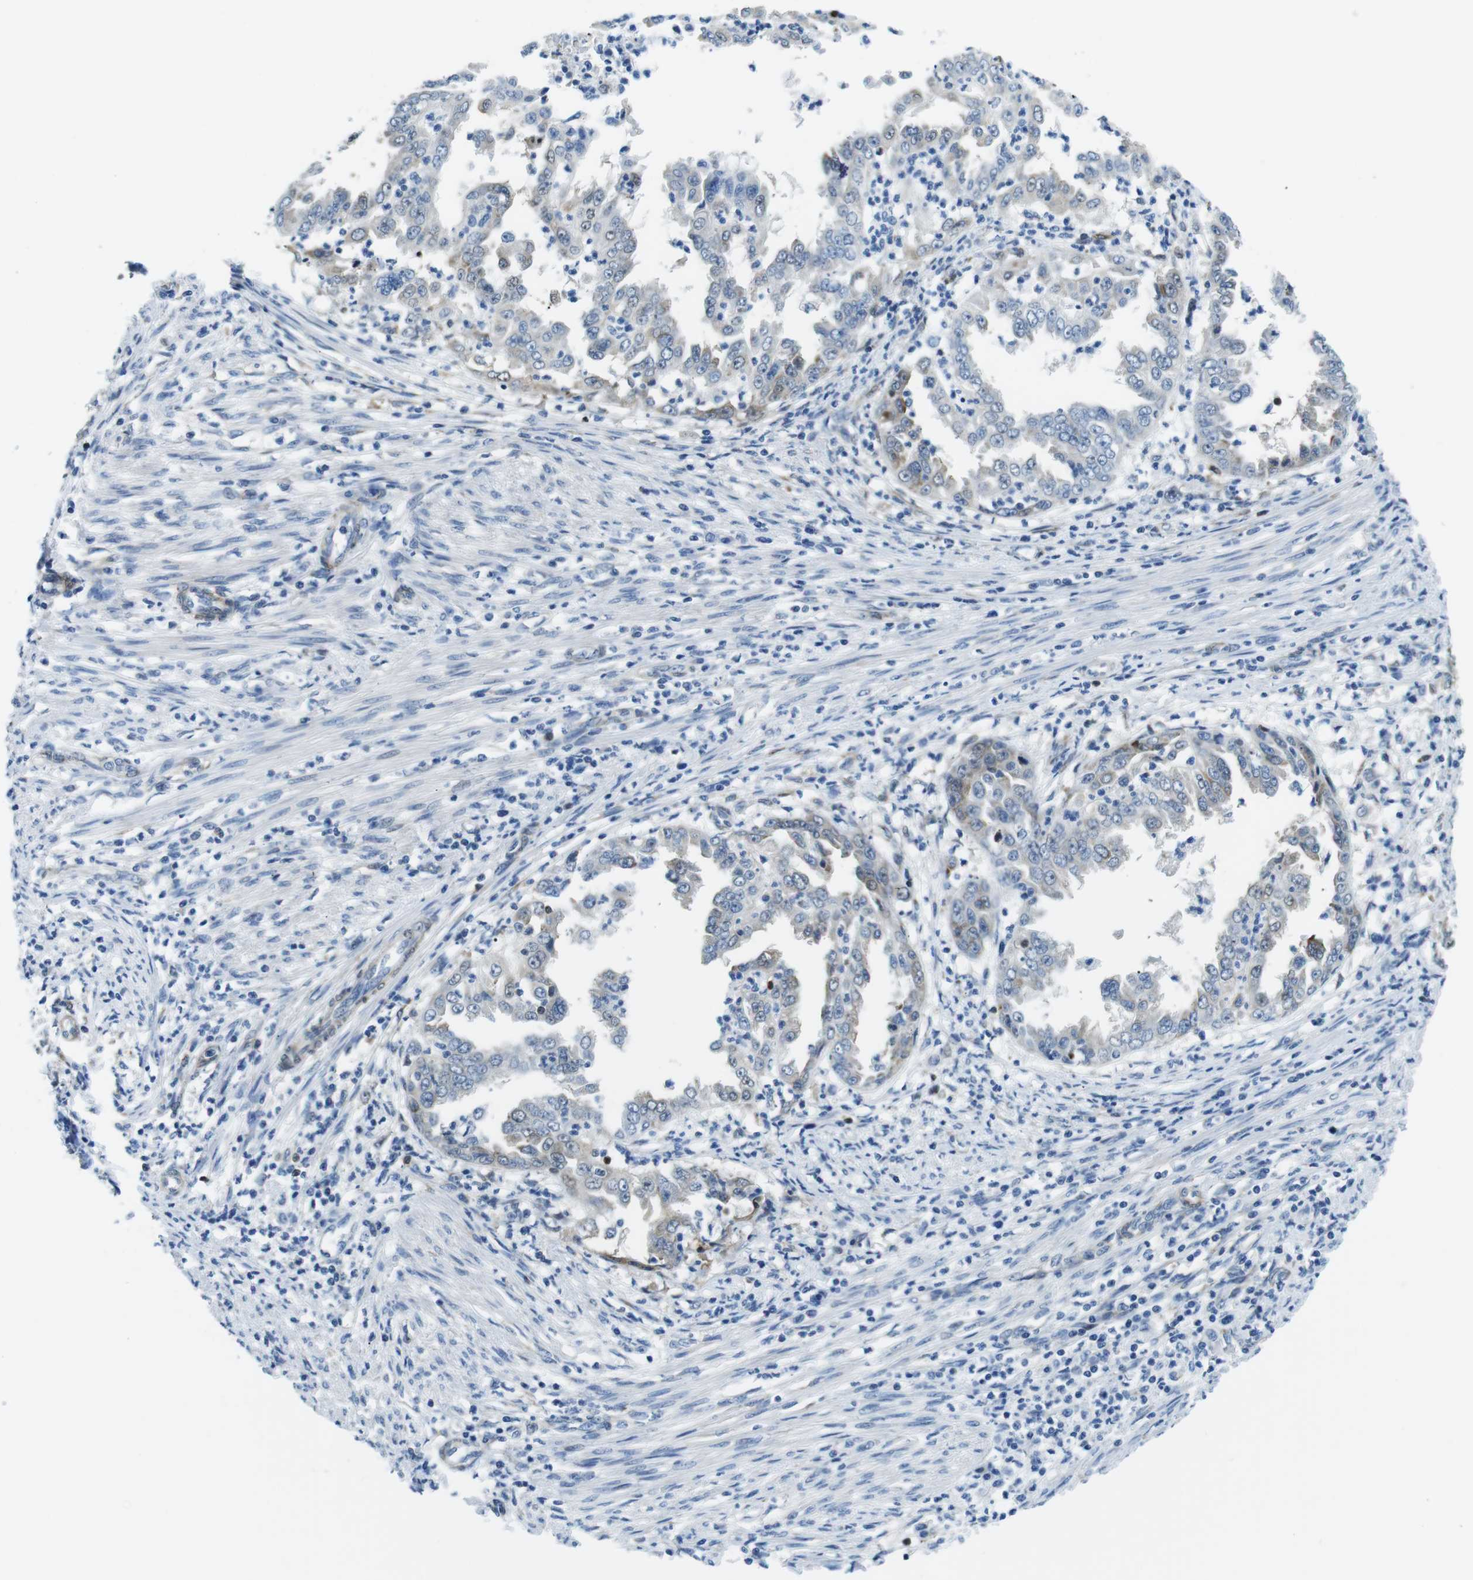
{"staining": {"intensity": "weak", "quantity": "<25%", "location": "cytoplasmic/membranous"}, "tissue": "endometrial cancer", "cell_type": "Tumor cells", "image_type": "cancer", "snomed": [{"axis": "morphology", "description": "Adenocarcinoma, NOS"}, {"axis": "topography", "description": "Endometrium"}], "caption": "Protein analysis of endometrial cancer (adenocarcinoma) demonstrates no significant staining in tumor cells.", "gene": "PHLDA1", "patient": {"sex": "female", "age": 85}}